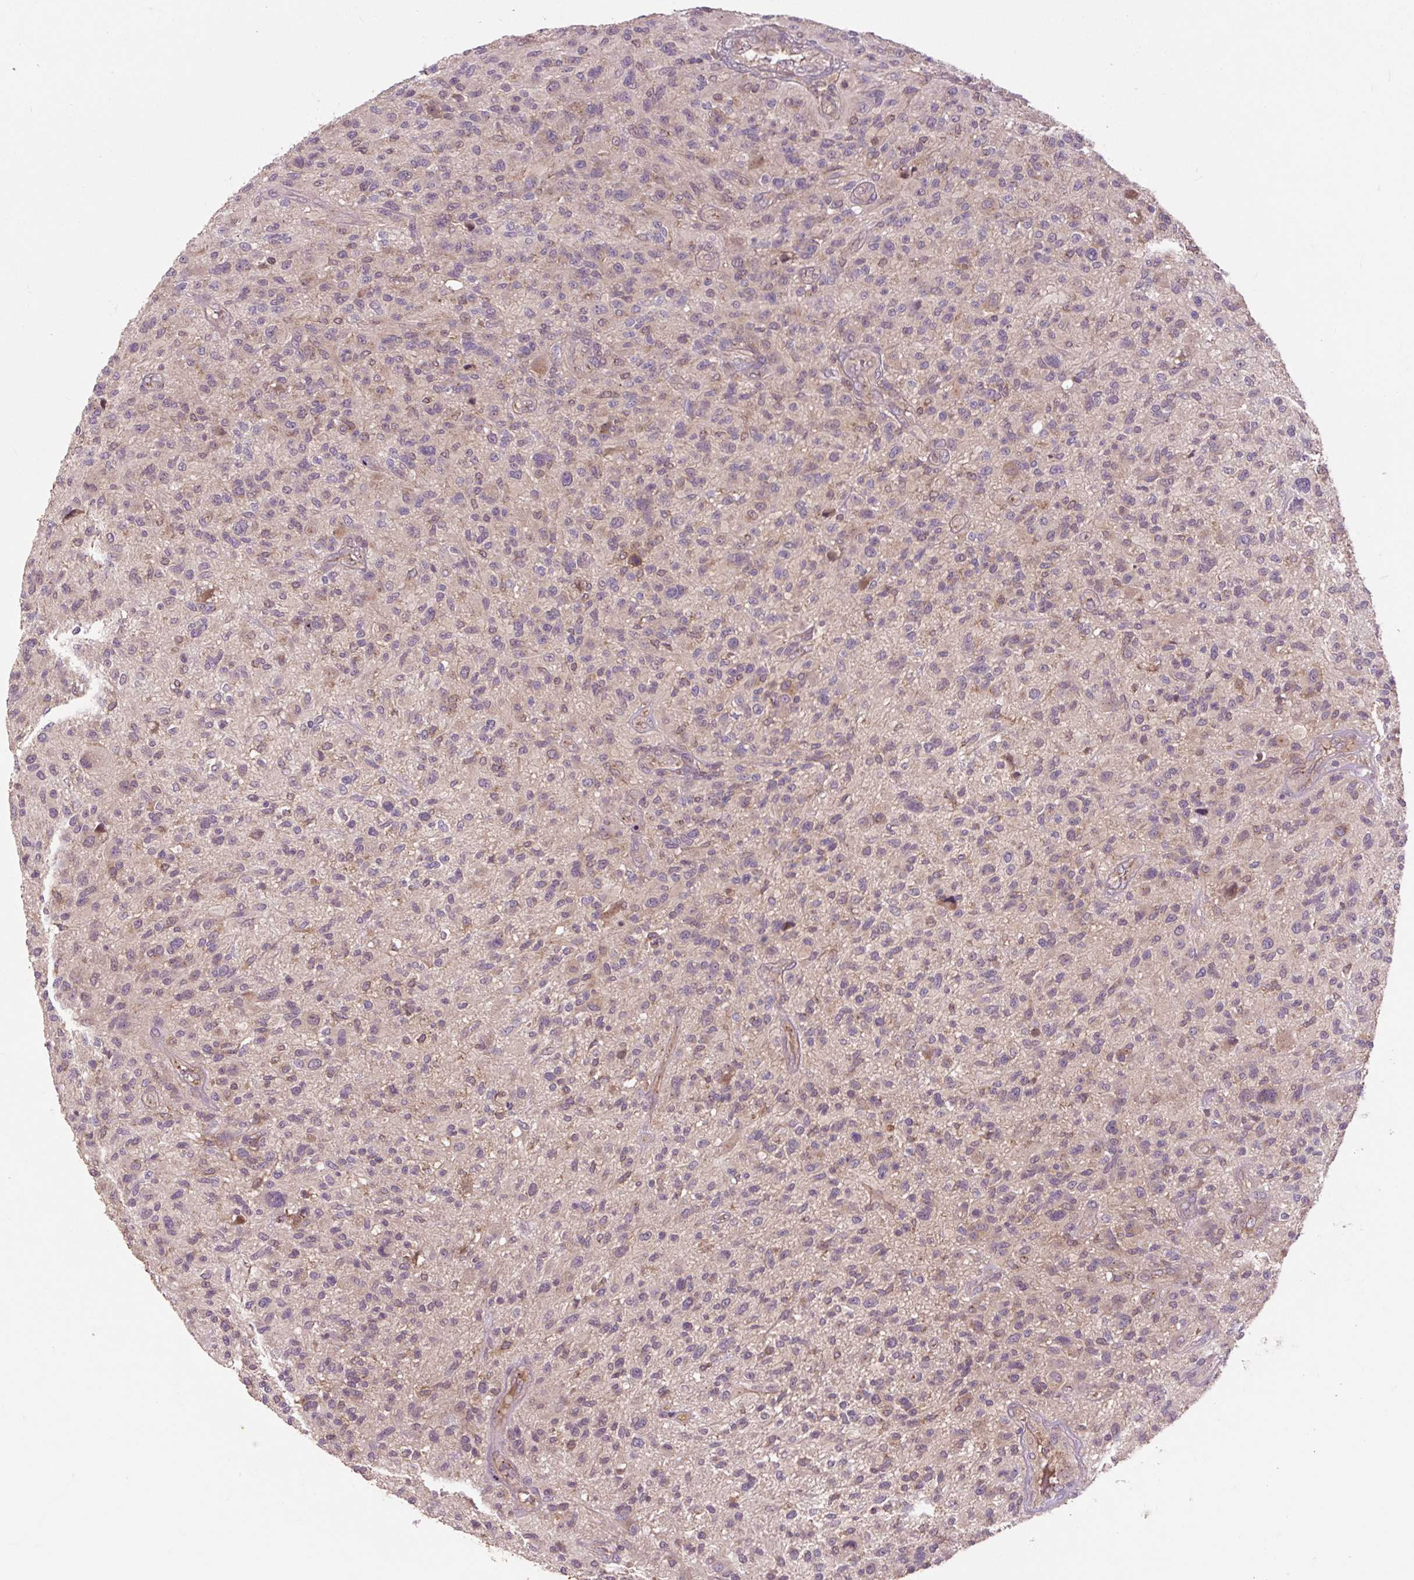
{"staining": {"intensity": "weak", "quantity": "25%-75%", "location": "cytoplasmic/membranous"}, "tissue": "glioma", "cell_type": "Tumor cells", "image_type": "cancer", "snomed": [{"axis": "morphology", "description": "Glioma, malignant, High grade"}, {"axis": "topography", "description": "Brain"}], "caption": "Tumor cells display low levels of weak cytoplasmic/membranous positivity in about 25%-75% of cells in glioma.", "gene": "MMS19", "patient": {"sex": "male", "age": 47}}